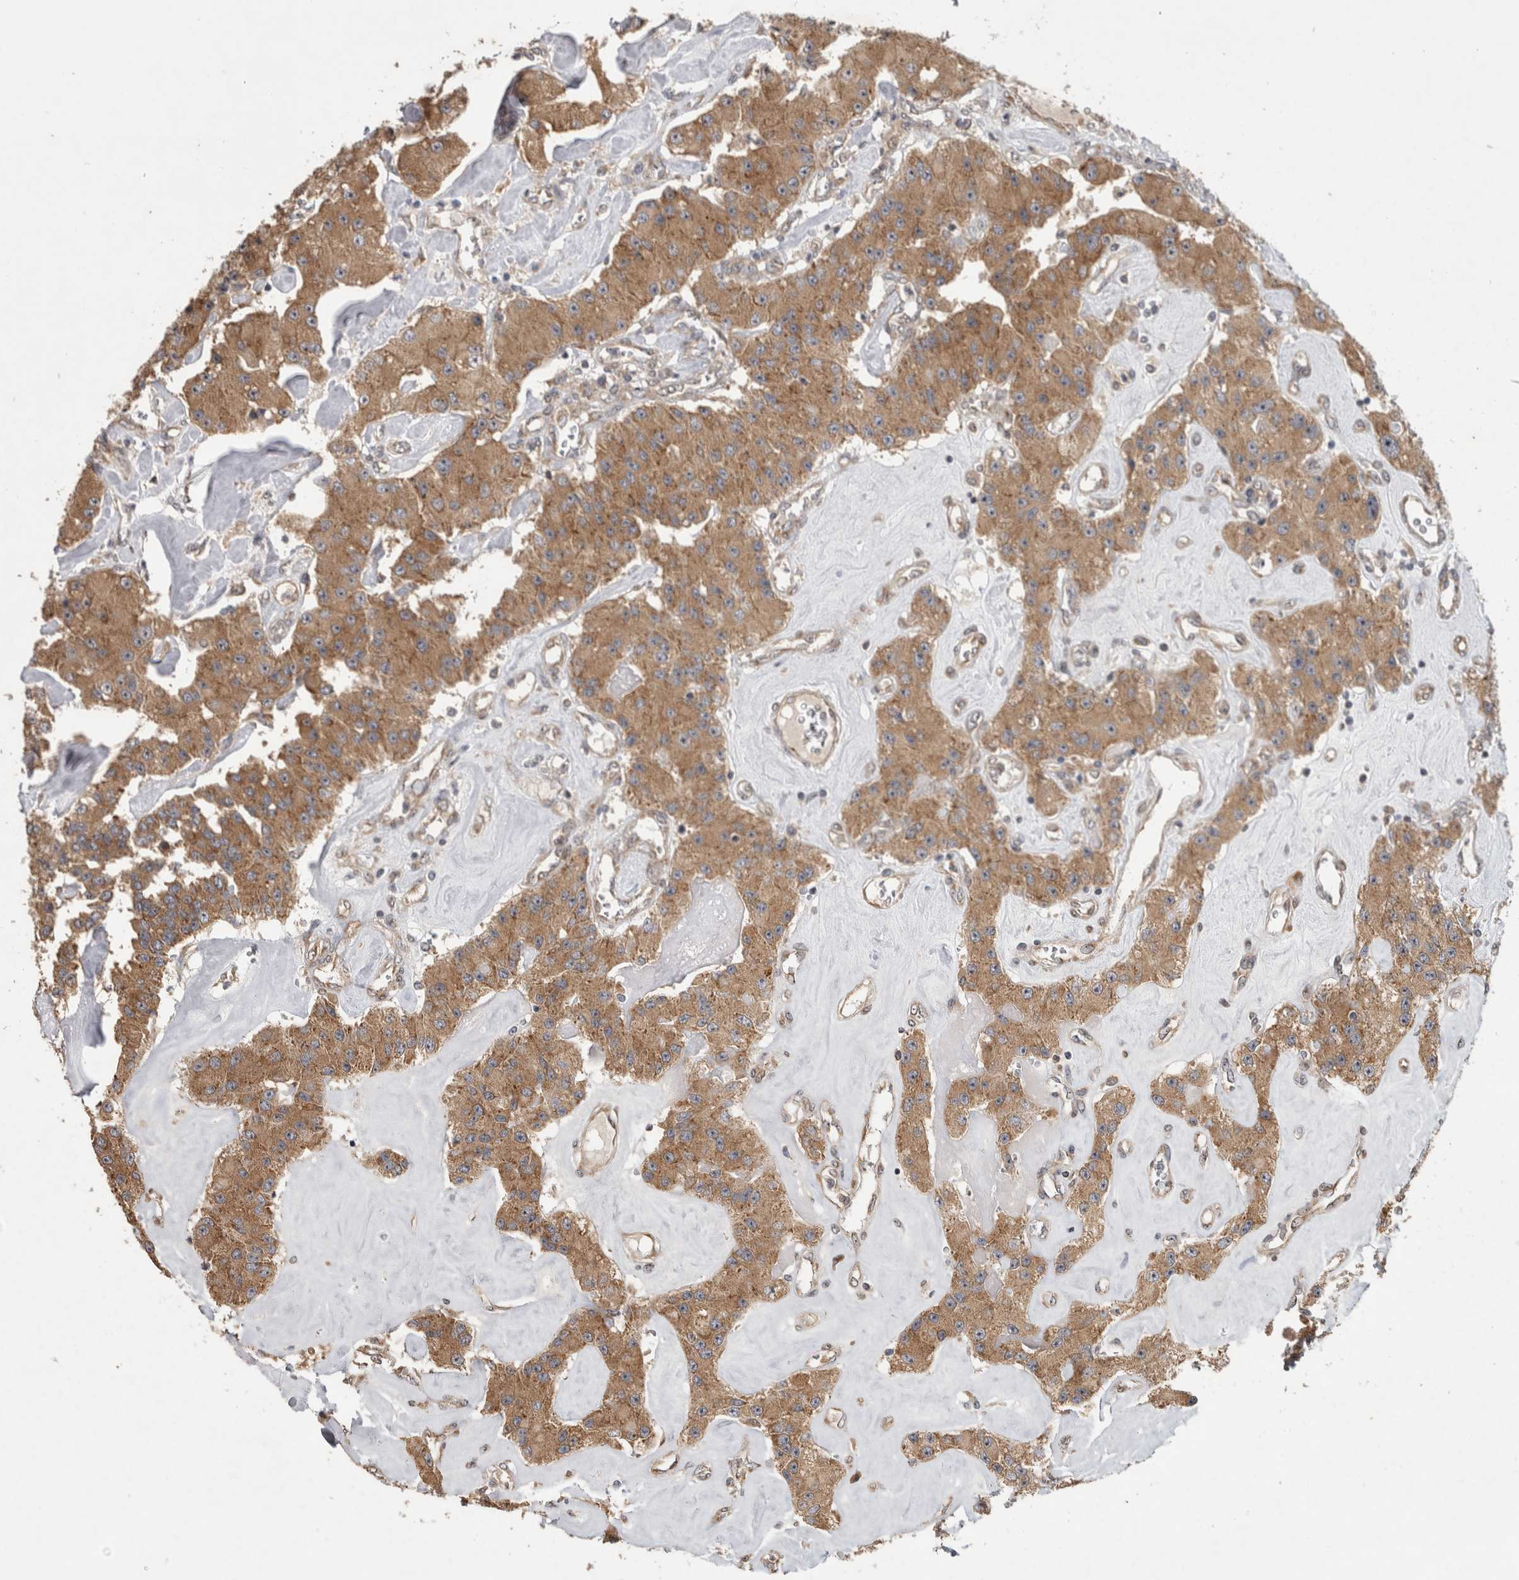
{"staining": {"intensity": "moderate", "quantity": ">75%", "location": "cytoplasmic/membranous,nuclear"}, "tissue": "carcinoid", "cell_type": "Tumor cells", "image_type": "cancer", "snomed": [{"axis": "morphology", "description": "Carcinoid, malignant, NOS"}, {"axis": "topography", "description": "Pancreas"}], "caption": "High-power microscopy captured an immunohistochemistry image of carcinoid, revealing moderate cytoplasmic/membranous and nuclear staining in about >75% of tumor cells.", "gene": "ATXN2", "patient": {"sex": "male", "age": 41}}